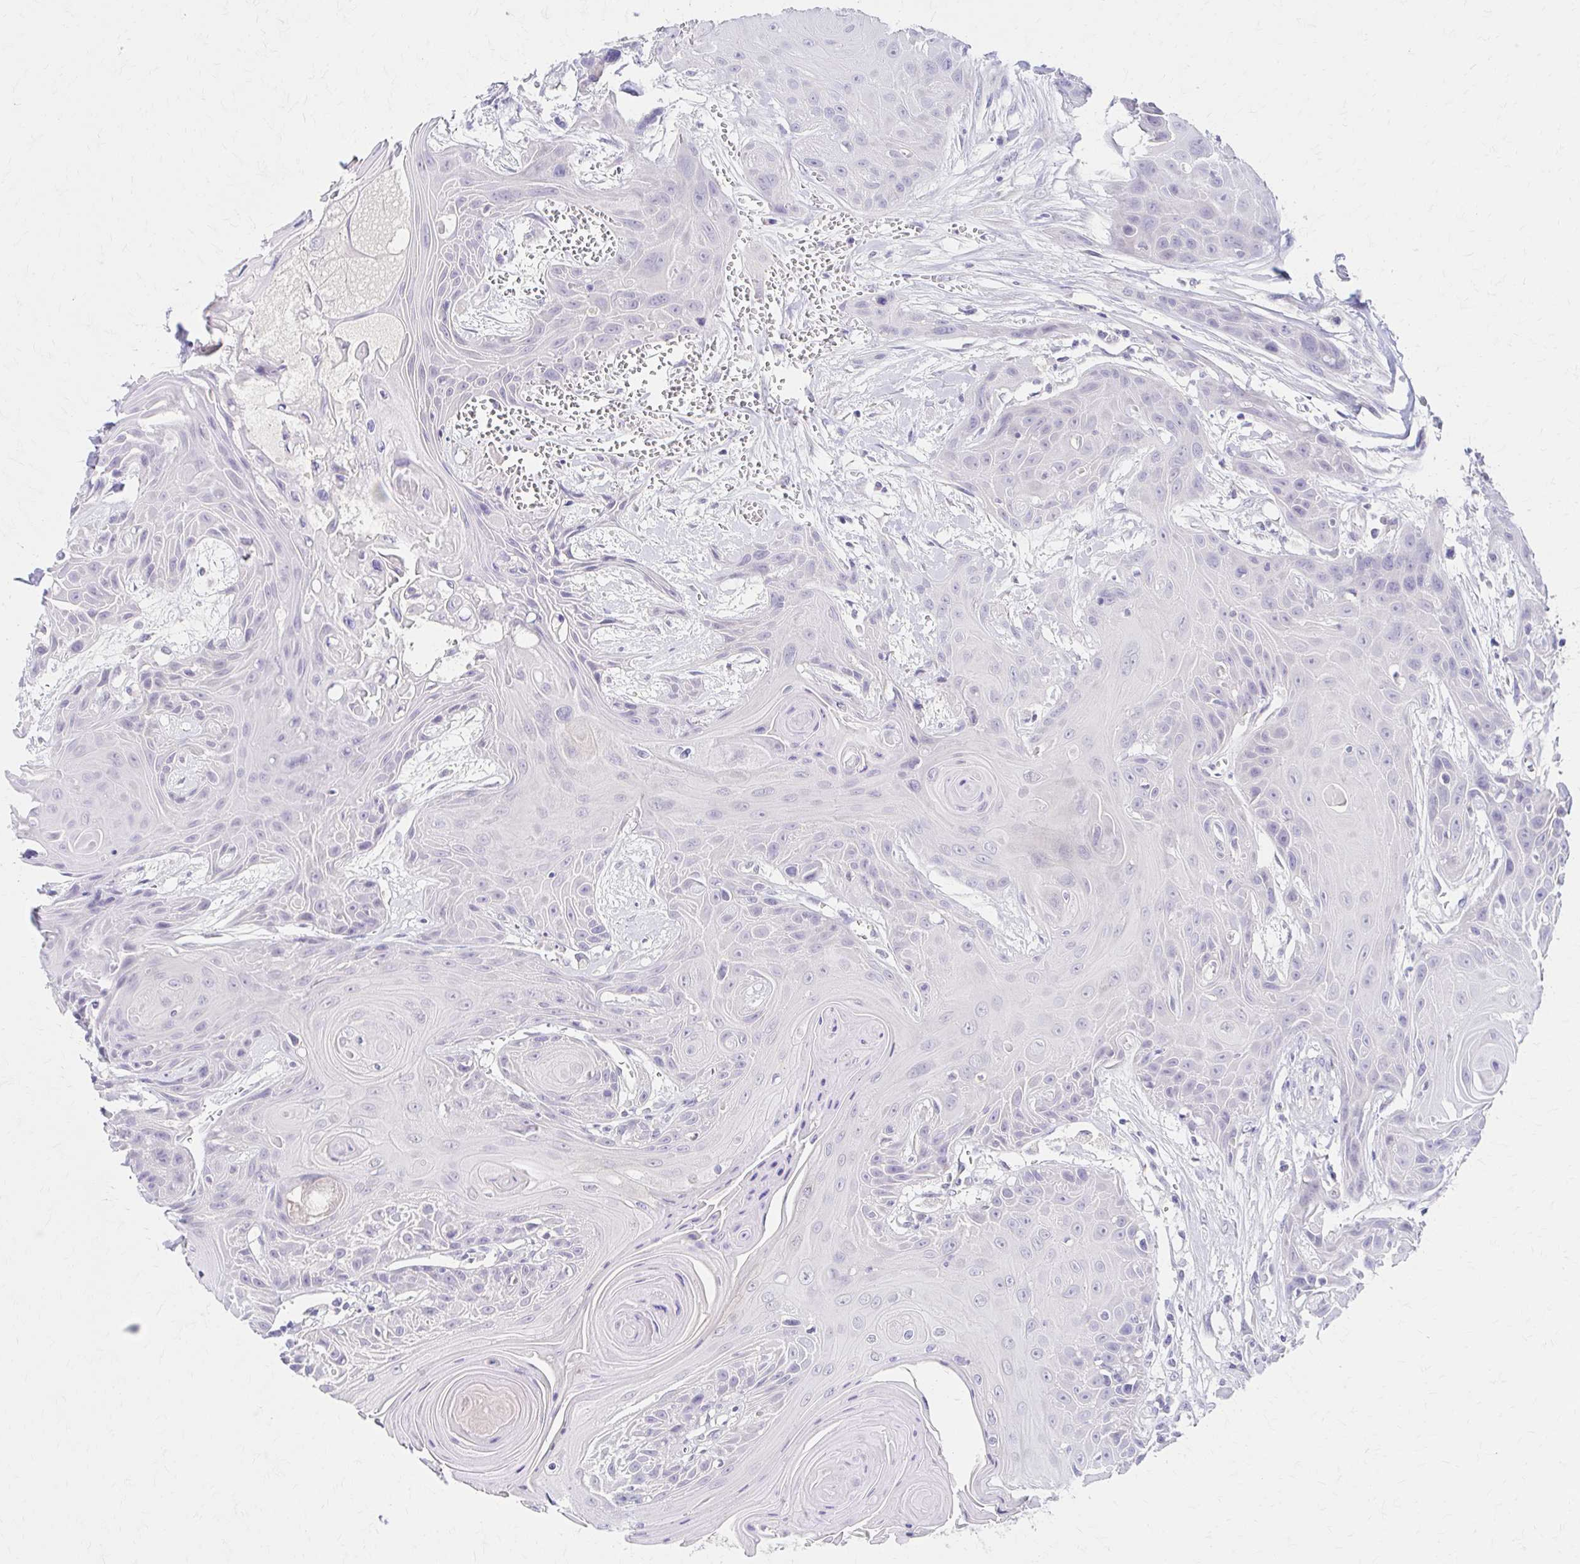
{"staining": {"intensity": "negative", "quantity": "none", "location": "none"}, "tissue": "head and neck cancer", "cell_type": "Tumor cells", "image_type": "cancer", "snomed": [{"axis": "morphology", "description": "Squamous cell carcinoma, NOS"}, {"axis": "topography", "description": "Head-Neck"}], "caption": "IHC photomicrograph of neoplastic tissue: head and neck cancer (squamous cell carcinoma) stained with DAB demonstrates no significant protein staining in tumor cells.", "gene": "AZGP1", "patient": {"sex": "female", "age": 73}}